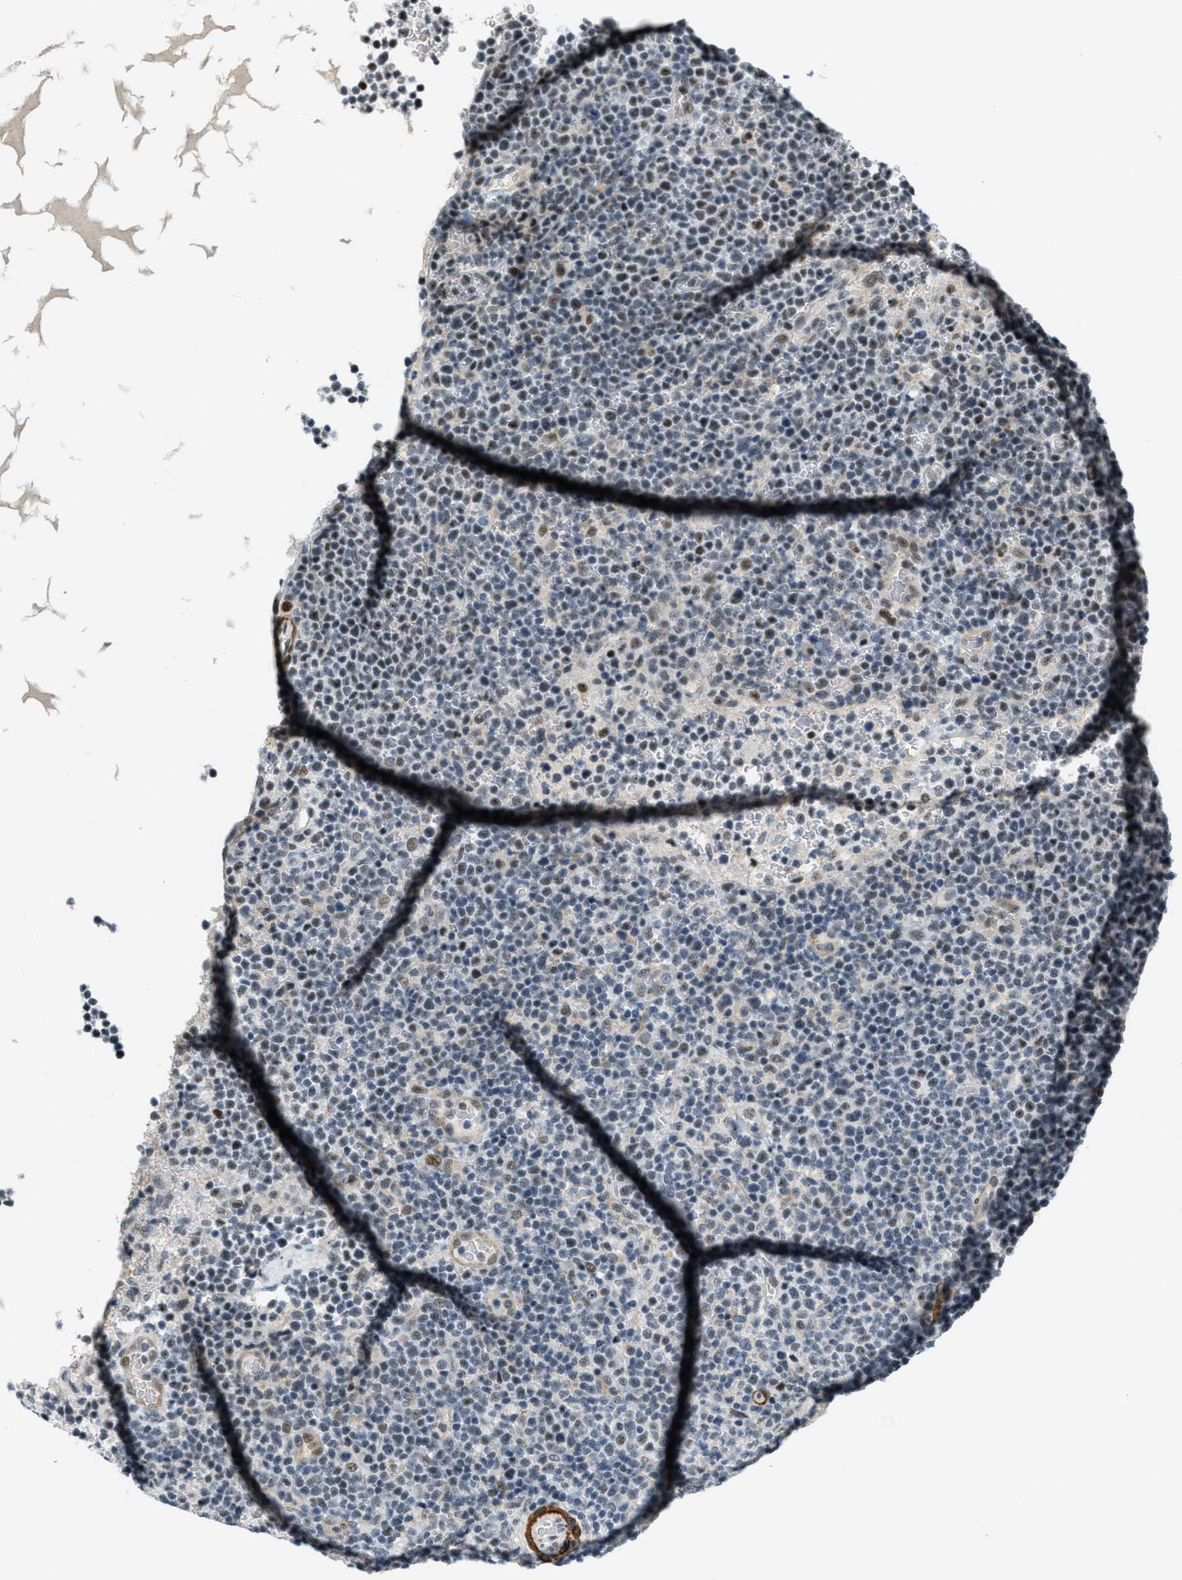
{"staining": {"intensity": "moderate", "quantity": "<25%", "location": "nuclear"}, "tissue": "lymphoma", "cell_type": "Tumor cells", "image_type": "cancer", "snomed": [{"axis": "morphology", "description": "Malignant lymphoma, non-Hodgkin's type, High grade"}, {"axis": "topography", "description": "Lymph node"}], "caption": "Tumor cells display moderate nuclear staining in approximately <25% of cells in lymphoma. (IHC, brightfield microscopy, high magnification).", "gene": "ZDHHC23", "patient": {"sex": "male", "age": 61}}